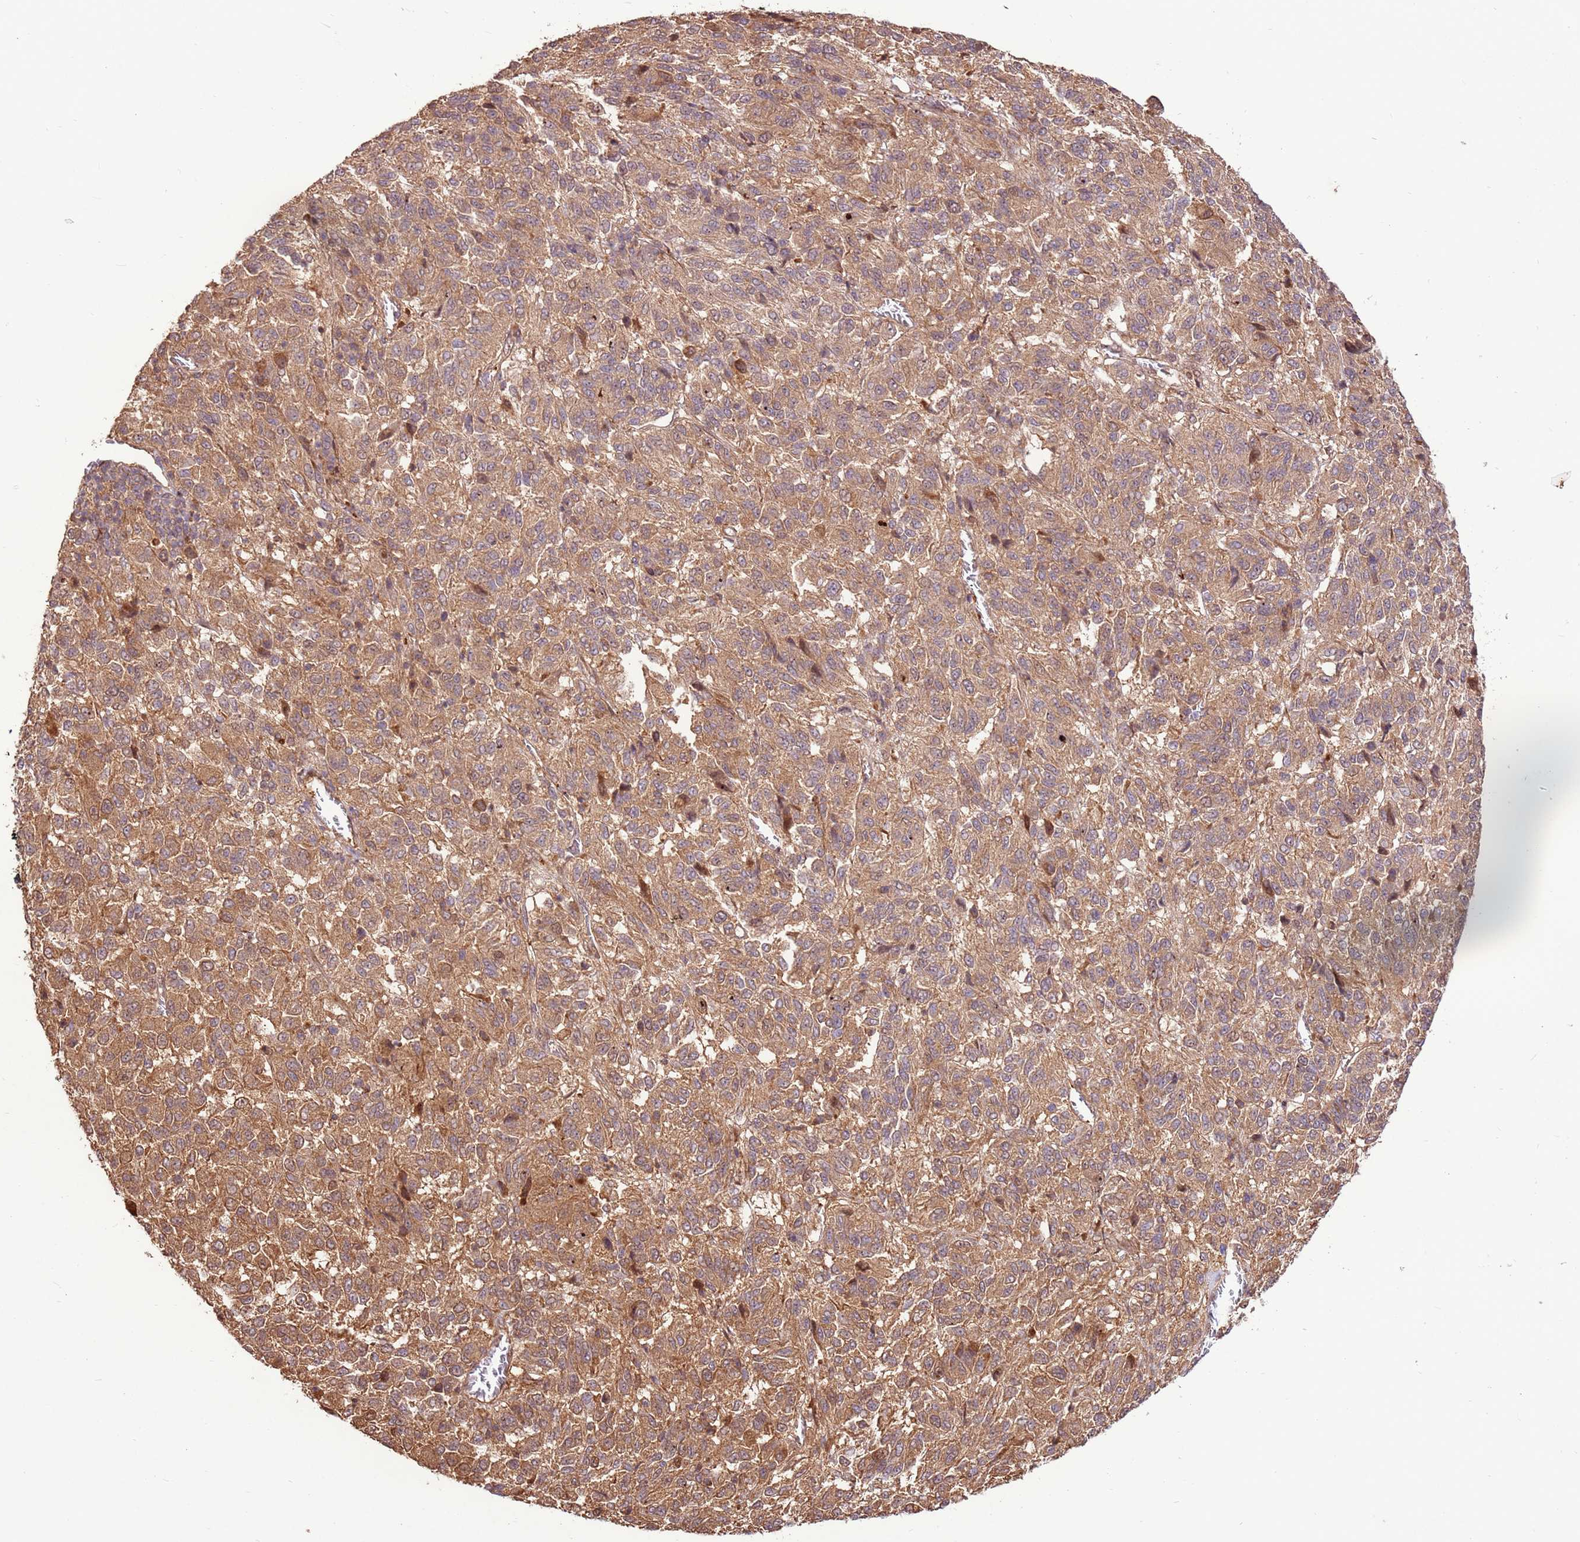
{"staining": {"intensity": "moderate", "quantity": ">75%", "location": "cytoplasmic/membranous,nuclear"}, "tissue": "melanoma", "cell_type": "Tumor cells", "image_type": "cancer", "snomed": [{"axis": "morphology", "description": "Malignant melanoma, Metastatic site"}, {"axis": "topography", "description": "Lung"}], "caption": "High-magnification brightfield microscopy of melanoma stained with DAB (brown) and counterstained with hematoxylin (blue). tumor cells exhibit moderate cytoplasmic/membranous and nuclear positivity is identified in about>75% of cells. (IHC, brightfield microscopy, high magnification).", "gene": "CCDC112", "patient": {"sex": "male", "age": 64}}